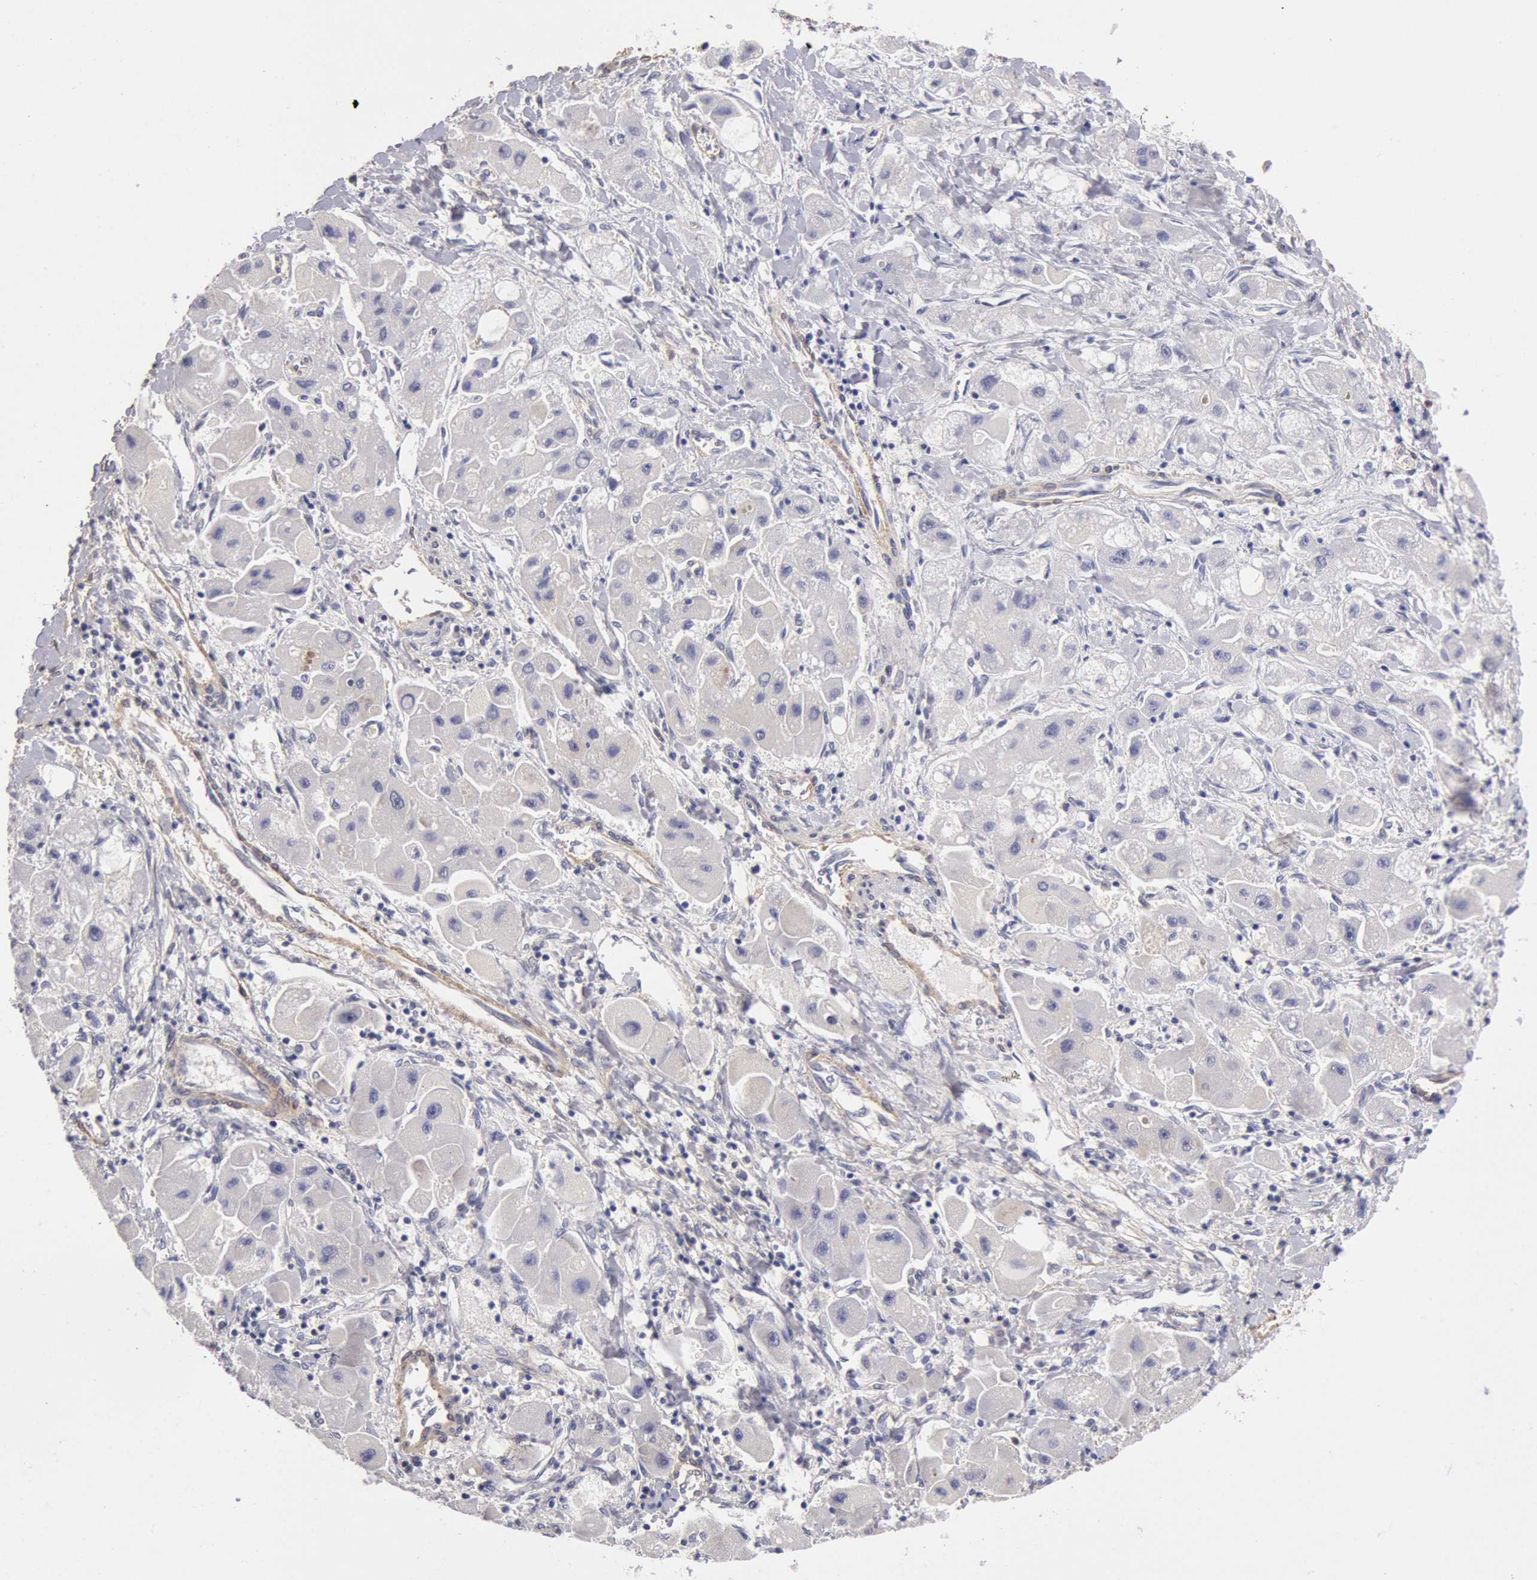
{"staining": {"intensity": "negative", "quantity": "none", "location": "none"}, "tissue": "liver cancer", "cell_type": "Tumor cells", "image_type": "cancer", "snomed": [{"axis": "morphology", "description": "Carcinoma, Hepatocellular, NOS"}, {"axis": "topography", "description": "Liver"}], "caption": "High power microscopy micrograph of an immunohistochemistry (IHC) photomicrograph of hepatocellular carcinoma (liver), revealing no significant positivity in tumor cells.", "gene": "TMED8", "patient": {"sex": "male", "age": 24}}